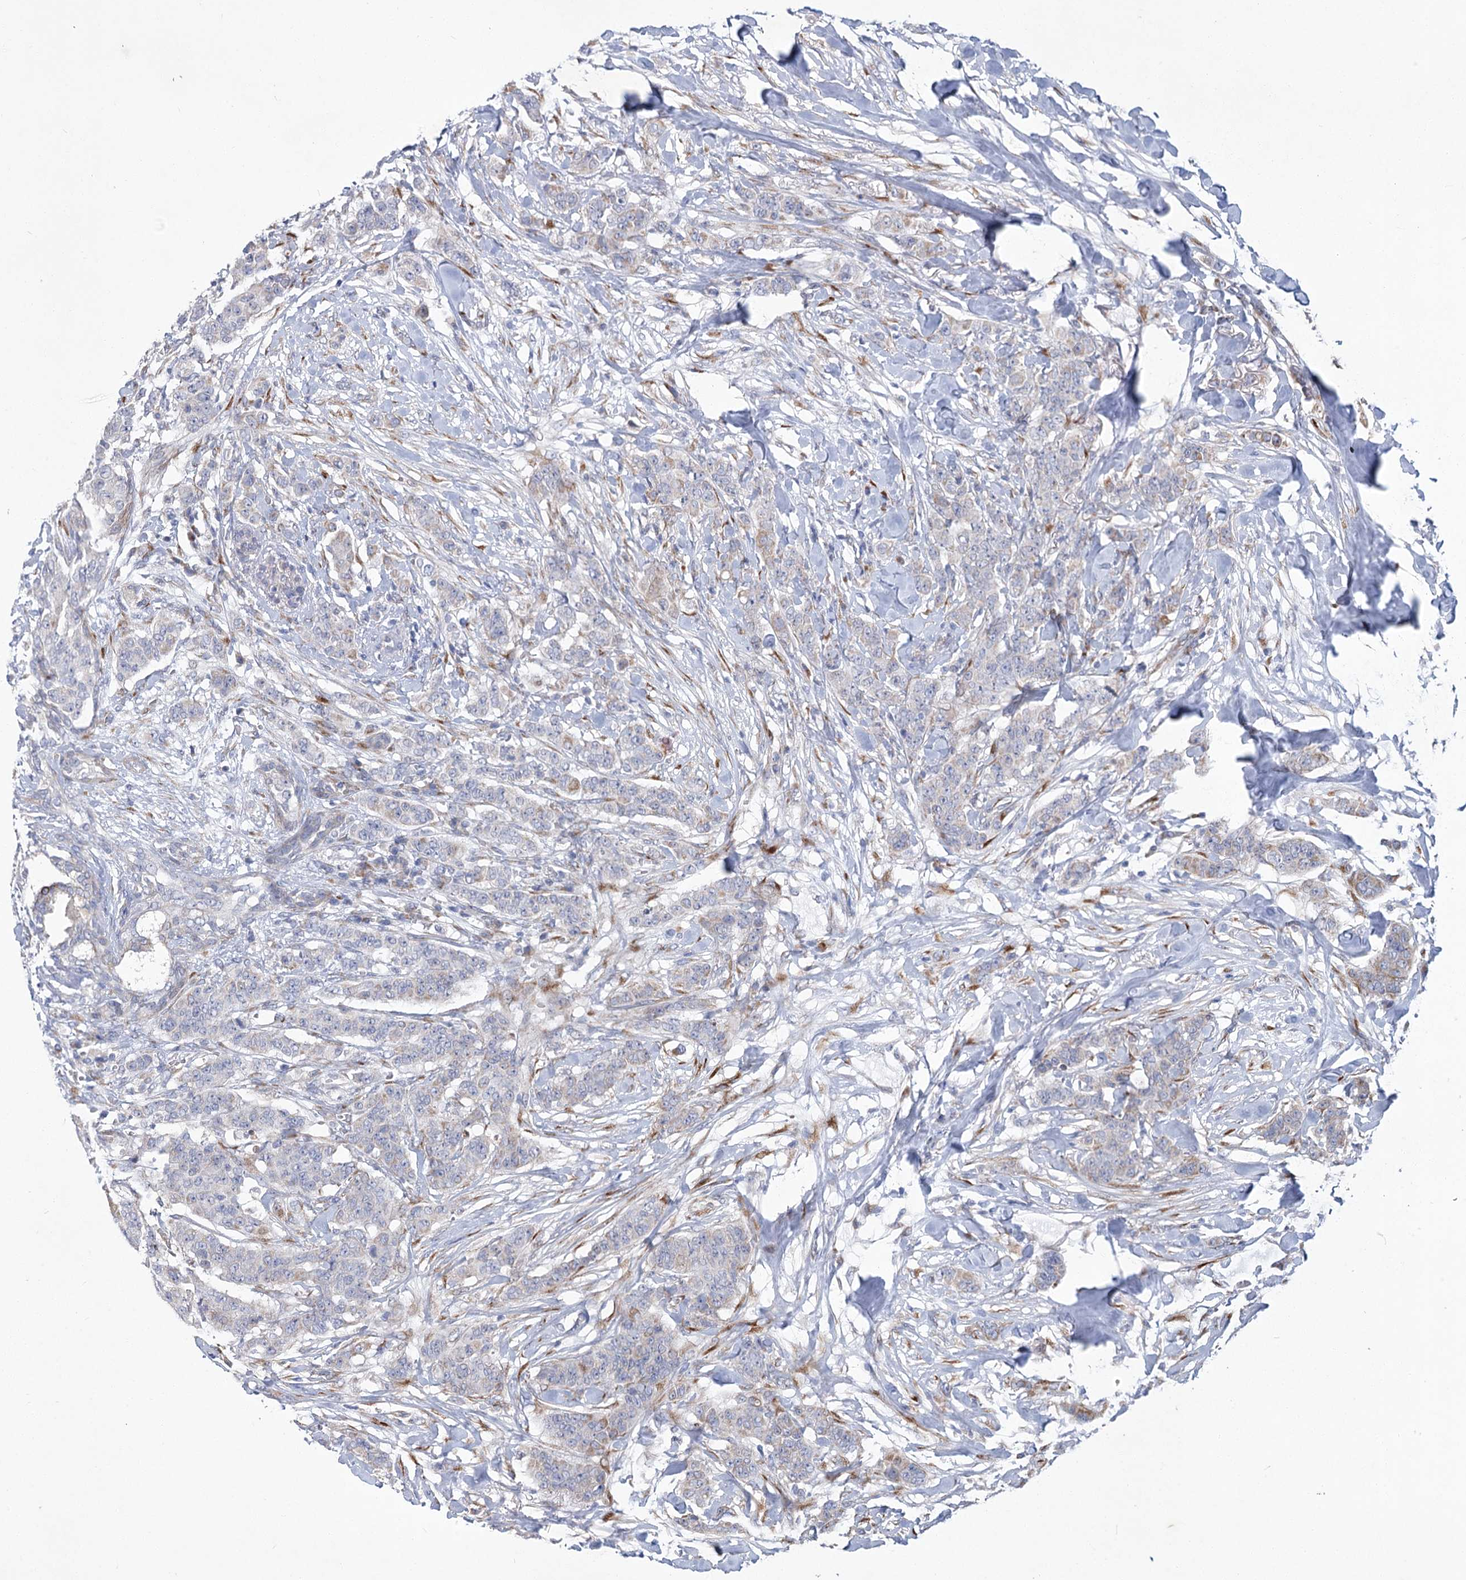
{"staining": {"intensity": "negative", "quantity": "none", "location": "none"}, "tissue": "breast cancer", "cell_type": "Tumor cells", "image_type": "cancer", "snomed": [{"axis": "morphology", "description": "Duct carcinoma"}, {"axis": "topography", "description": "Breast"}], "caption": "Breast cancer (invasive ductal carcinoma) was stained to show a protein in brown. There is no significant positivity in tumor cells.", "gene": "GCNT4", "patient": {"sex": "female", "age": 40}}